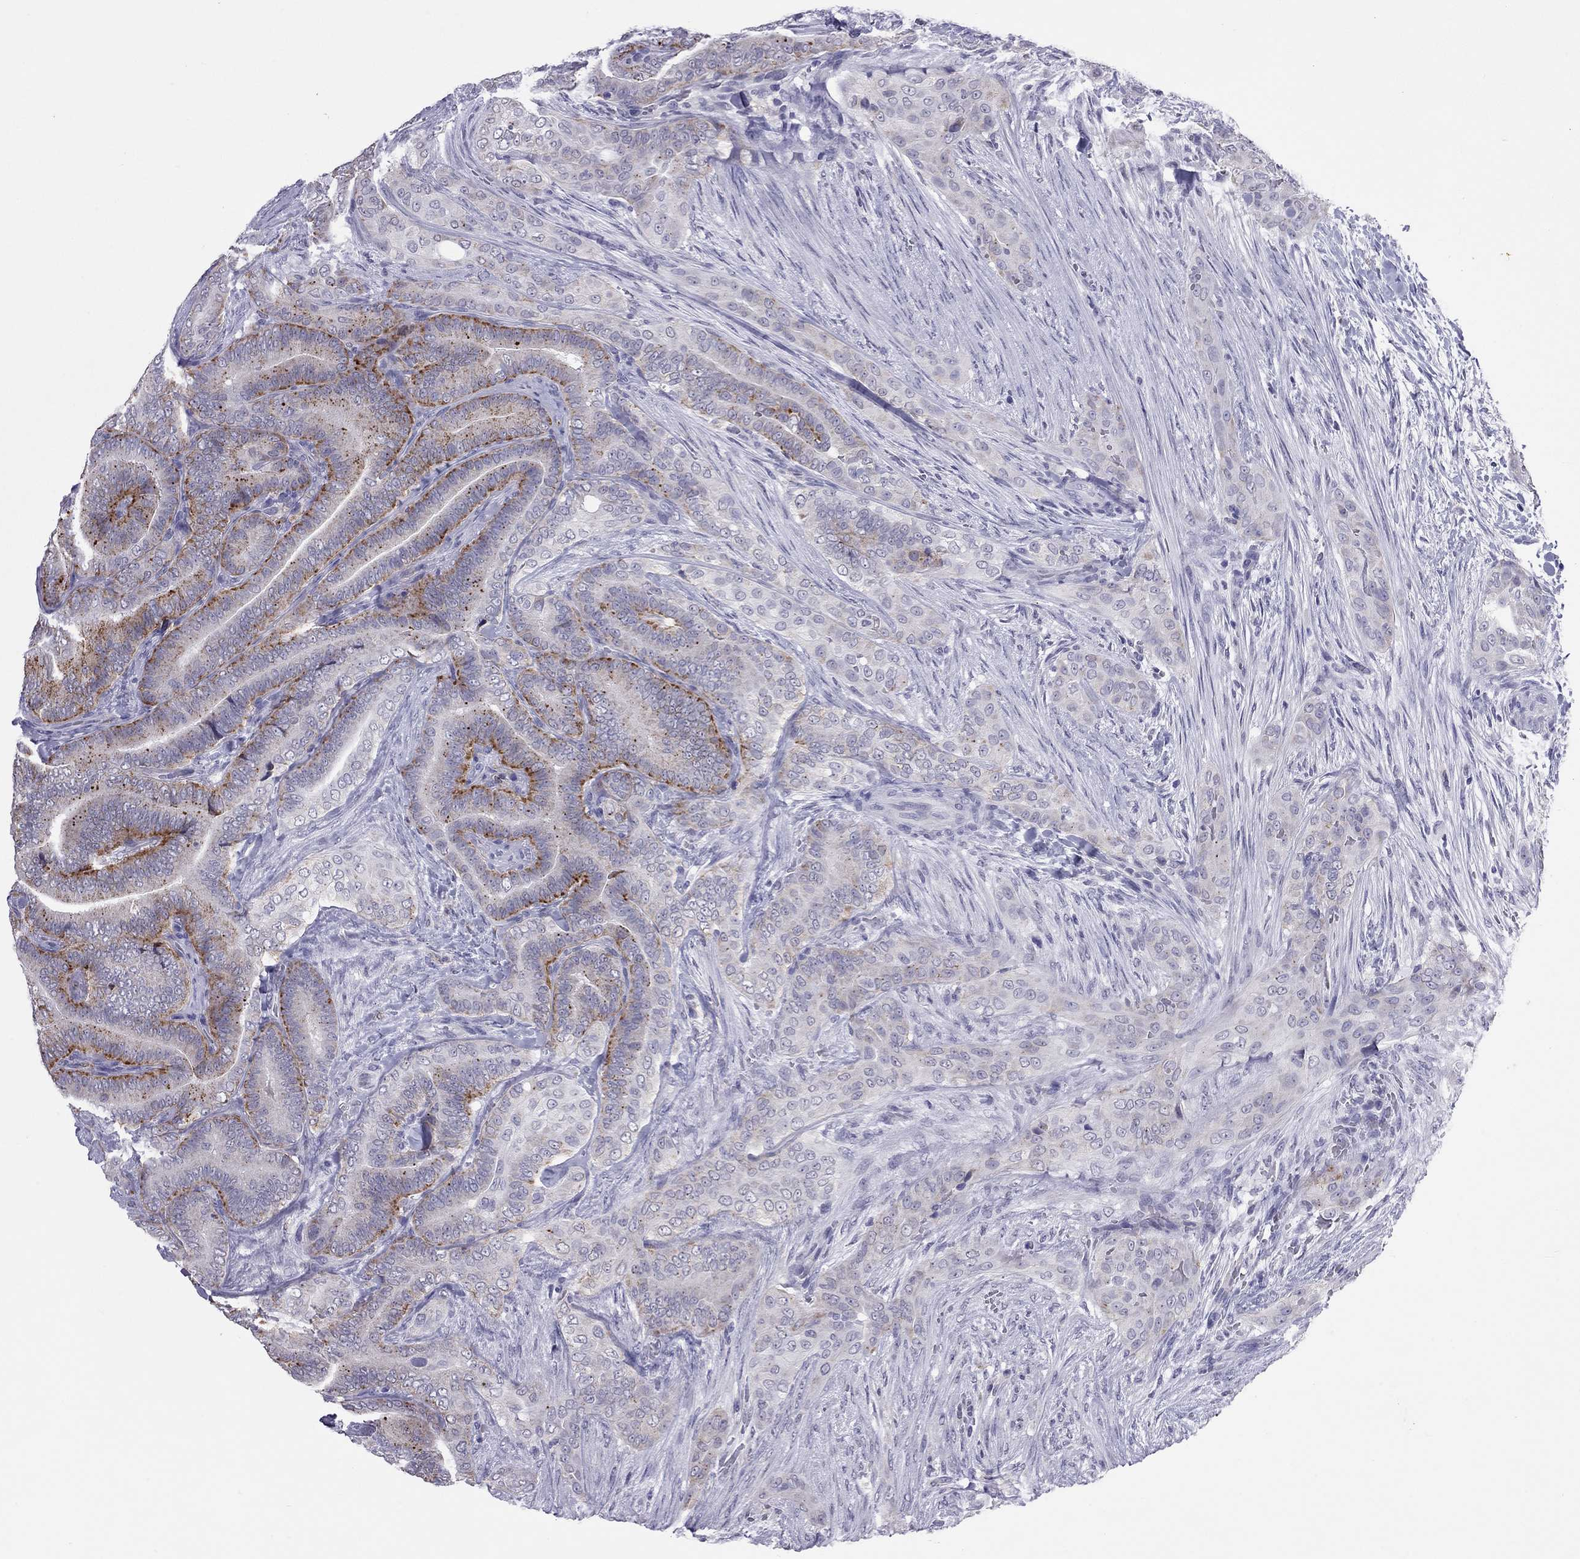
{"staining": {"intensity": "strong", "quantity": "25%-75%", "location": "cytoplasmic/membranous"}, "tissue": "thyroid cancer", "cell_type": "Tumor cells", "image_type": "cancer", "snomed": [{"axis": "morphology", "description": "Papillary adenocarcinoma, NOS"}, {"axis": "topography", "description": "Thyroid gland"}], "caption": "Immunohistochemical staining of human papillary adenocarcinoma (thyroid) exhibits strong cytoplasmic/membranous protein expression in about 25%-75% of tumor cells.", "gene": "PPP1R3A", "patient": {"sex": "male", "age": 61}}